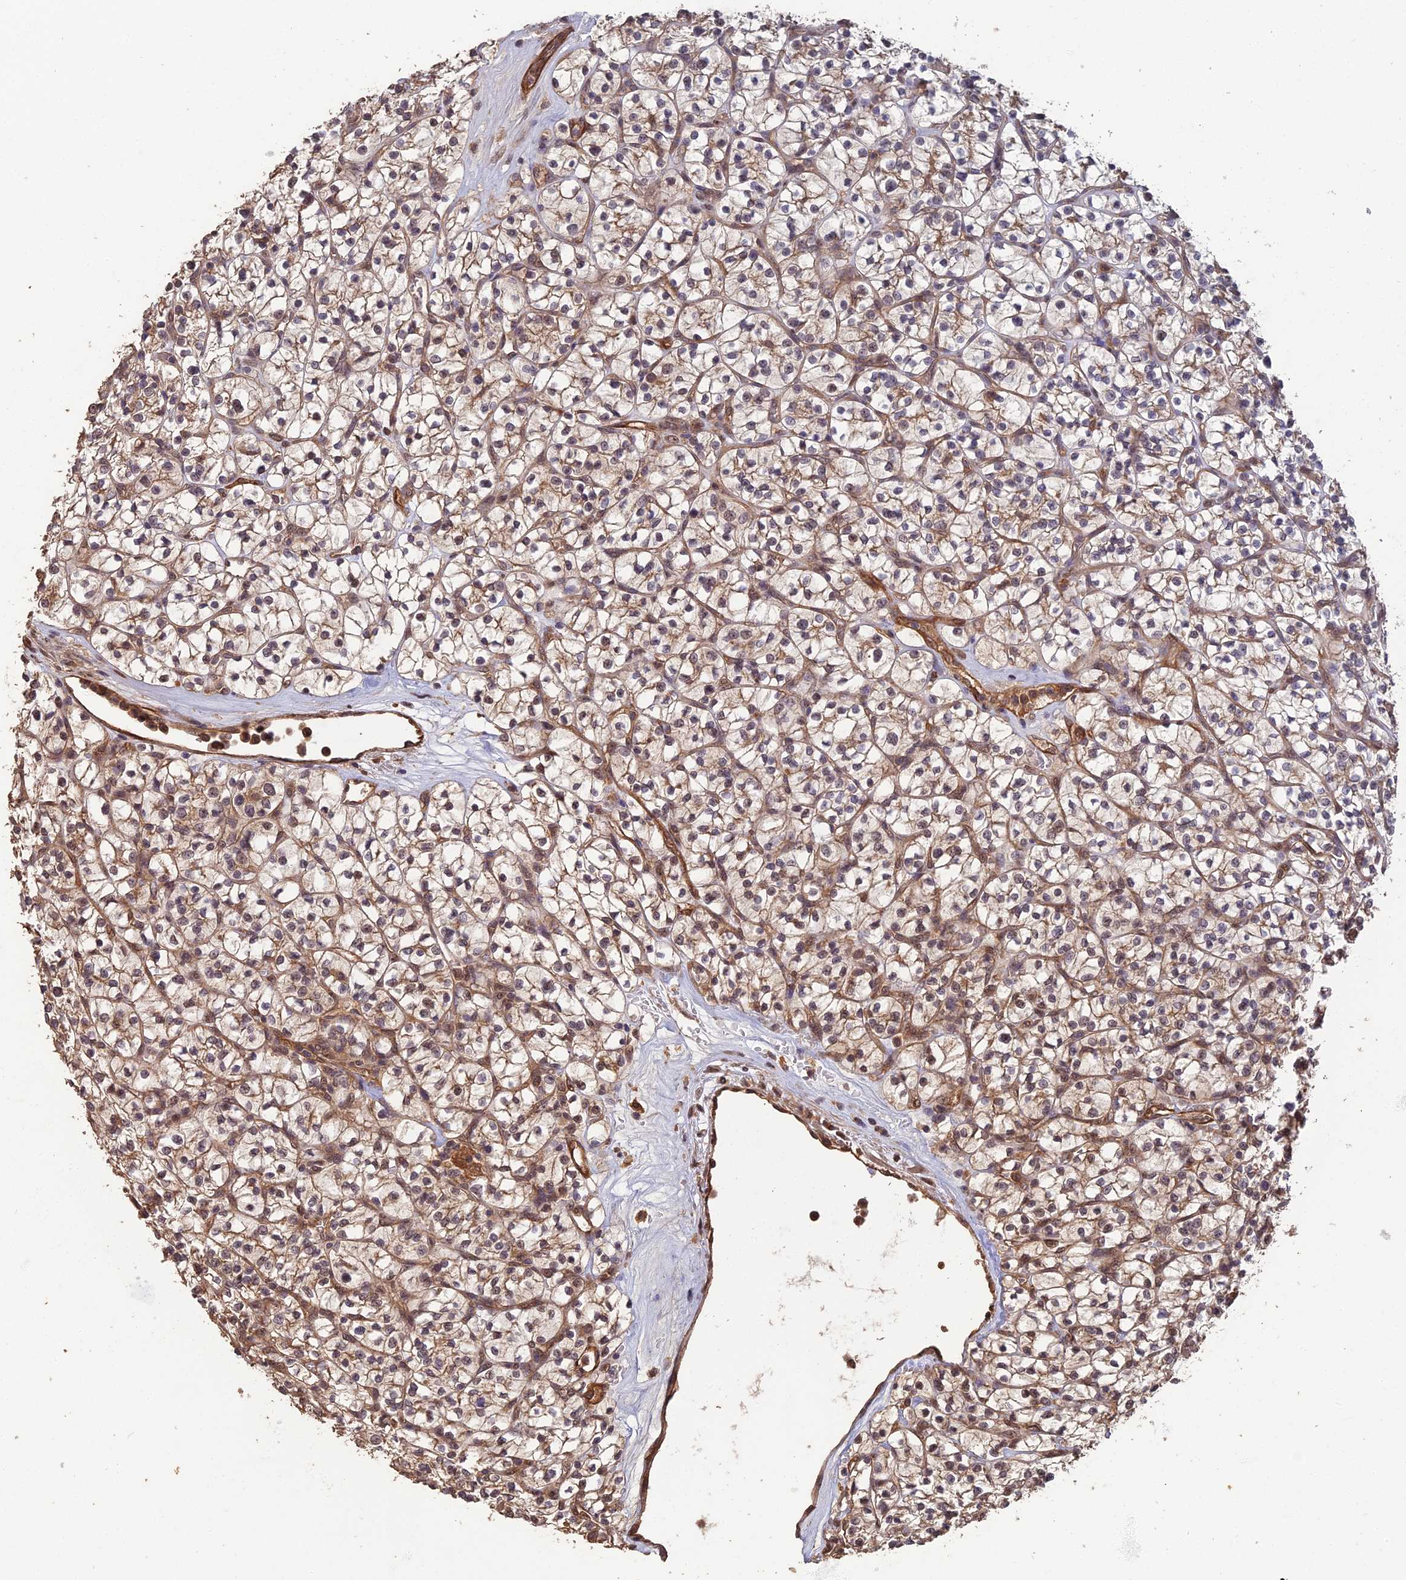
{"staining": {"intensity": "weak", "quantity": "<25%", "location": "cytoplasmic/membranous"}, "tissue": "renal cancer", "cell_type": "Tumor cells", "image_type": "cancer", "snomed": [{"axis": "morphology", "description": "Adenocarcinoma, NOS"}, {"axis": "topography", "description": "Kidney"}], "caption": "The immunohistochemistry (IHC) histopathology image has no significant staining in tumor cells of renal cancer (adenocarcinoma) tissue. (Brightfield microscopy of DAB (3,3'-diaminobenzidine) IHC at high magnification).", "gene": "RALGAPA2", "patient": {"sex": "female", "age": 64}}